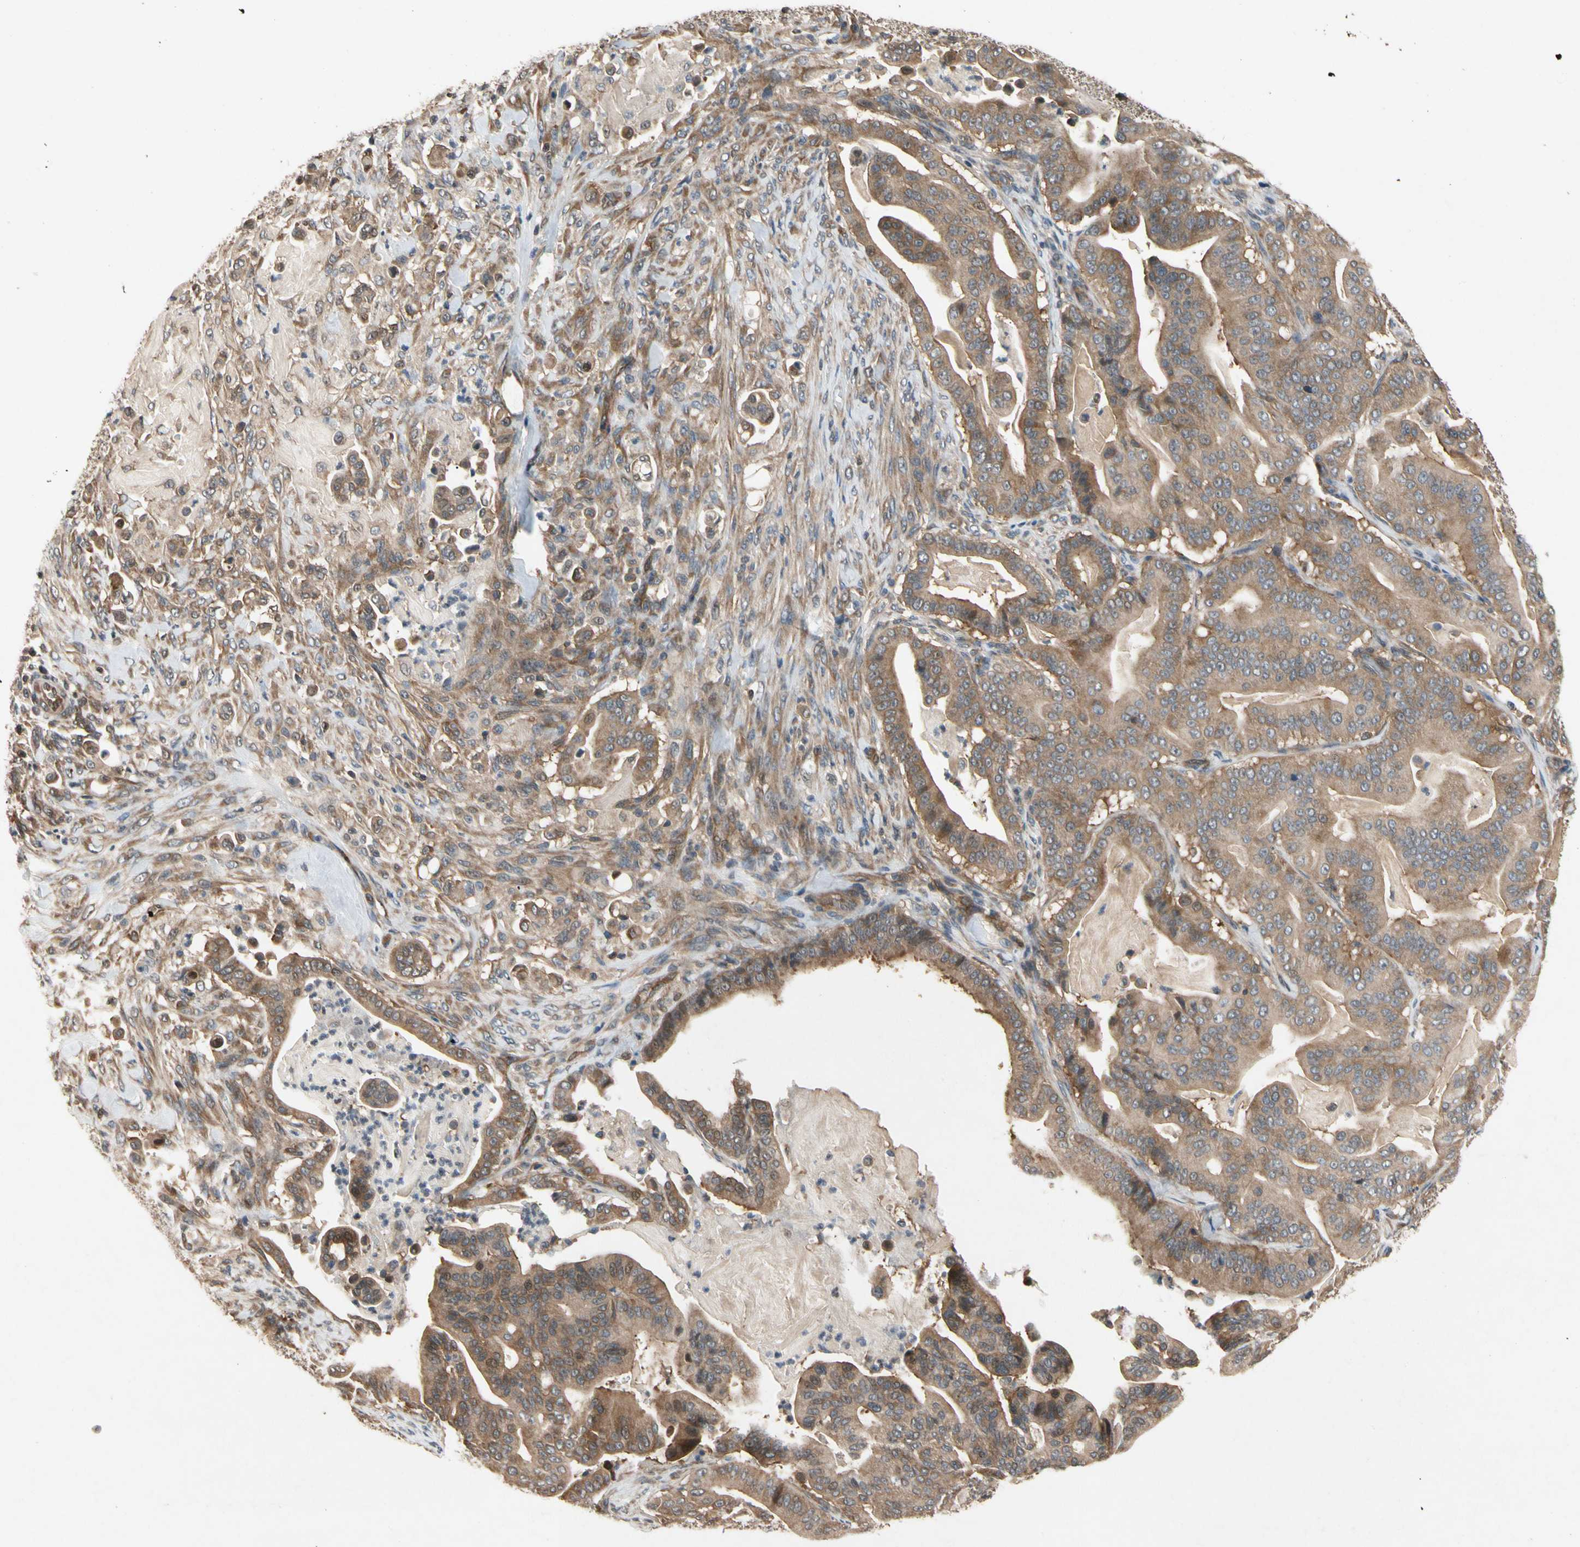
{"staining": {"intensity": "moderate", "quantity": ">75%", "location": "cytoplasmic/membranous"}, "tissue": "pancreatic cancer", "cell_type": "Tumor cells", "image_type": "cancer", "snomed": [{"axis": "morphology", "description": "Adenocarcinoma, NOS"}, {"axis": "topography", "description": "Pancreas"}], "caption": "Approximately >75% of tumor cells in human pancreatic cancer display moderate cytoplasmic/membranous protein positivity as visualized by brown immunohistochemical staining.", "gene": "EIF1AX", "patient": {"sex": "male", "age": 63}}